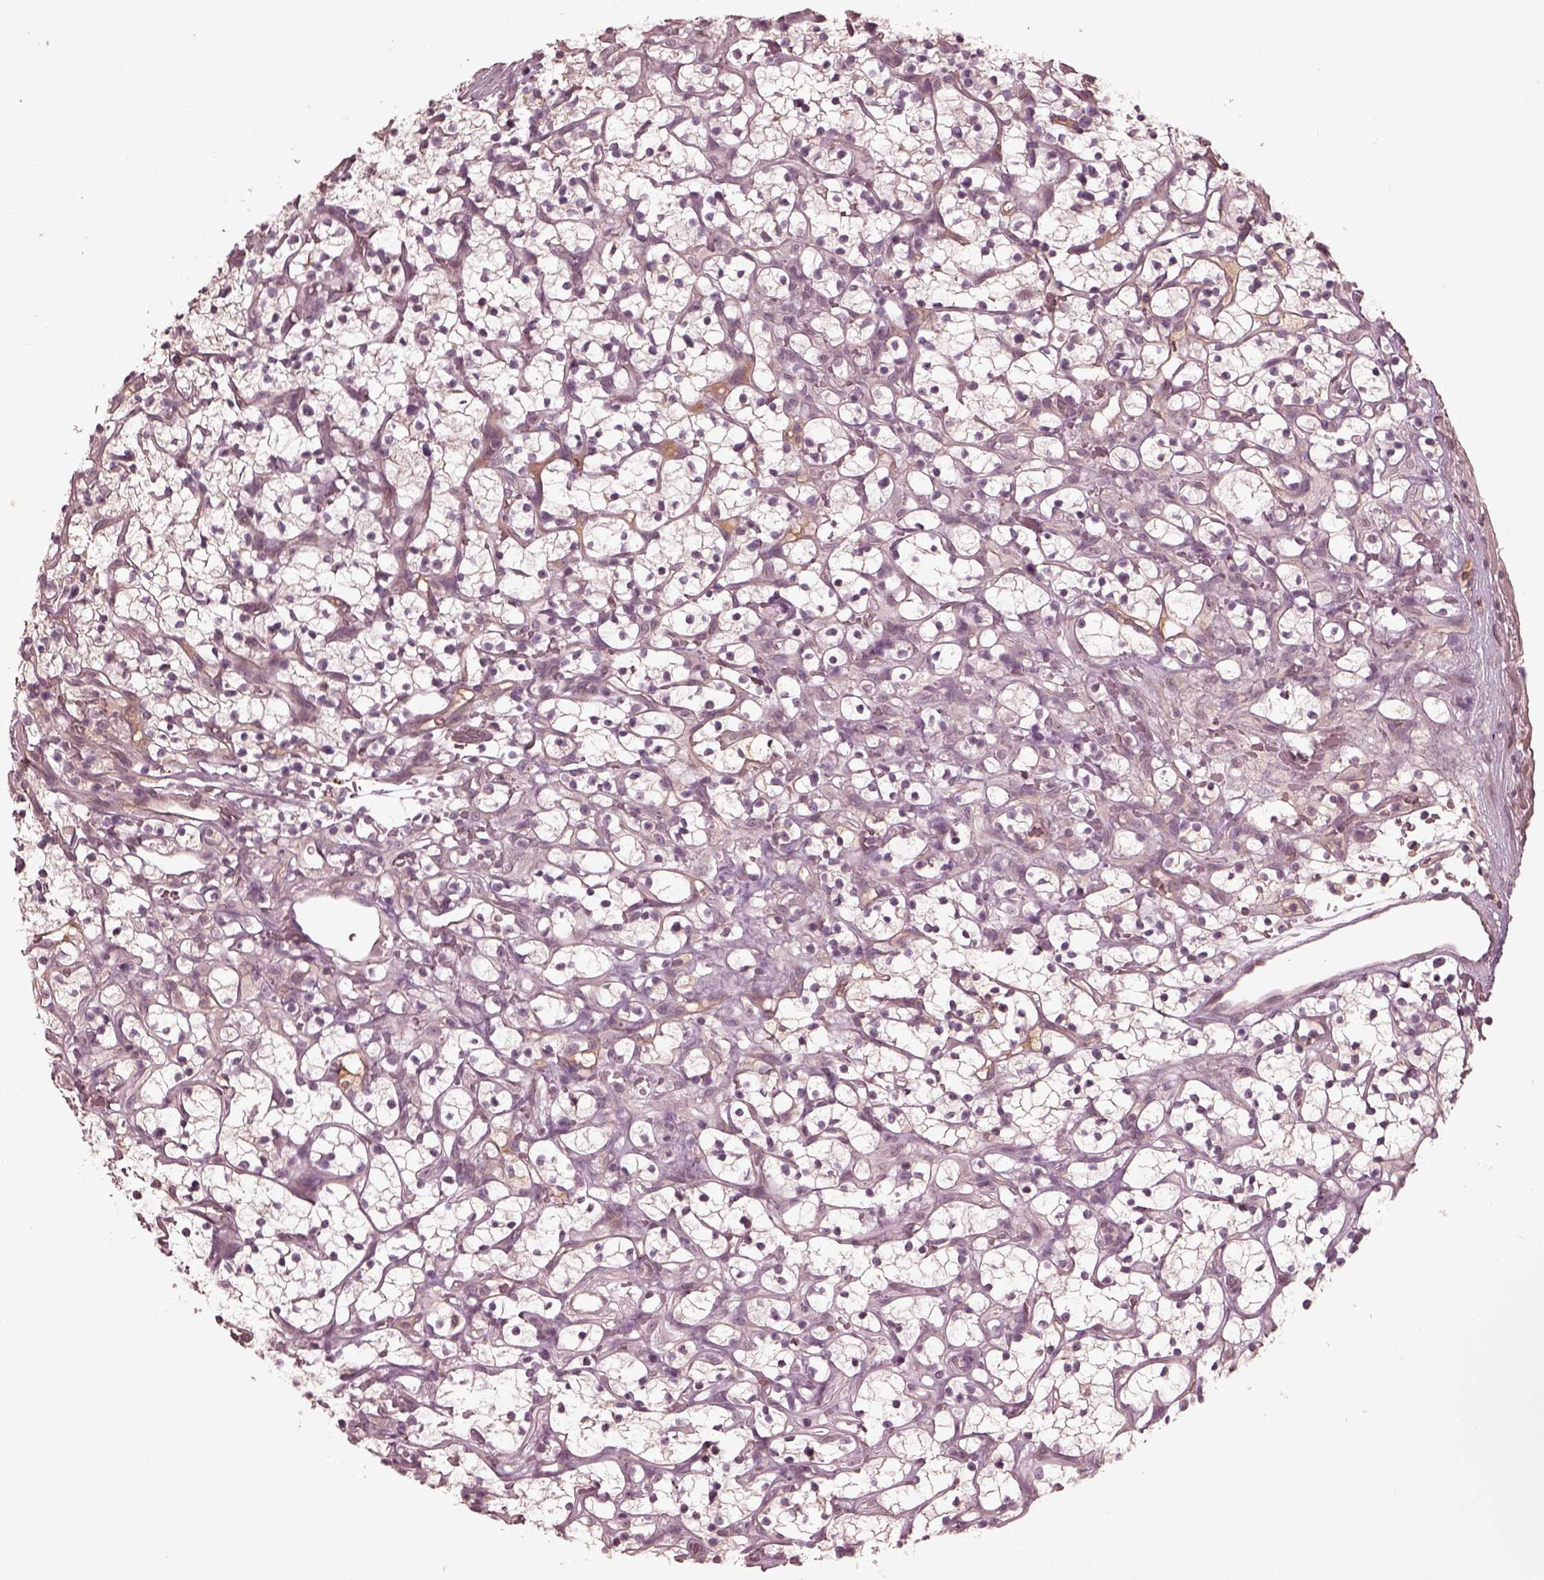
{"staining": {"intensity": "negative", "quantity": "none", "location": "none"}, "tissue": "renal cancer", "cell_type": "Tumor cells", "image_type": "cancer", "snomed": [{"axis": "morphology", "description": "Adenocarcinoma, NOS"}, {"axis": "topography", "description": "Kidney"}], "caption": "Tumor cells show no significant positivity in renal cancer. (Stains: DAB IHC with hematoxylin counter stain, Microscopy: brightfield microscopy at high magnification).", "gene": "VWA5B1", "patient": {"sex": "female", "age": 64}}